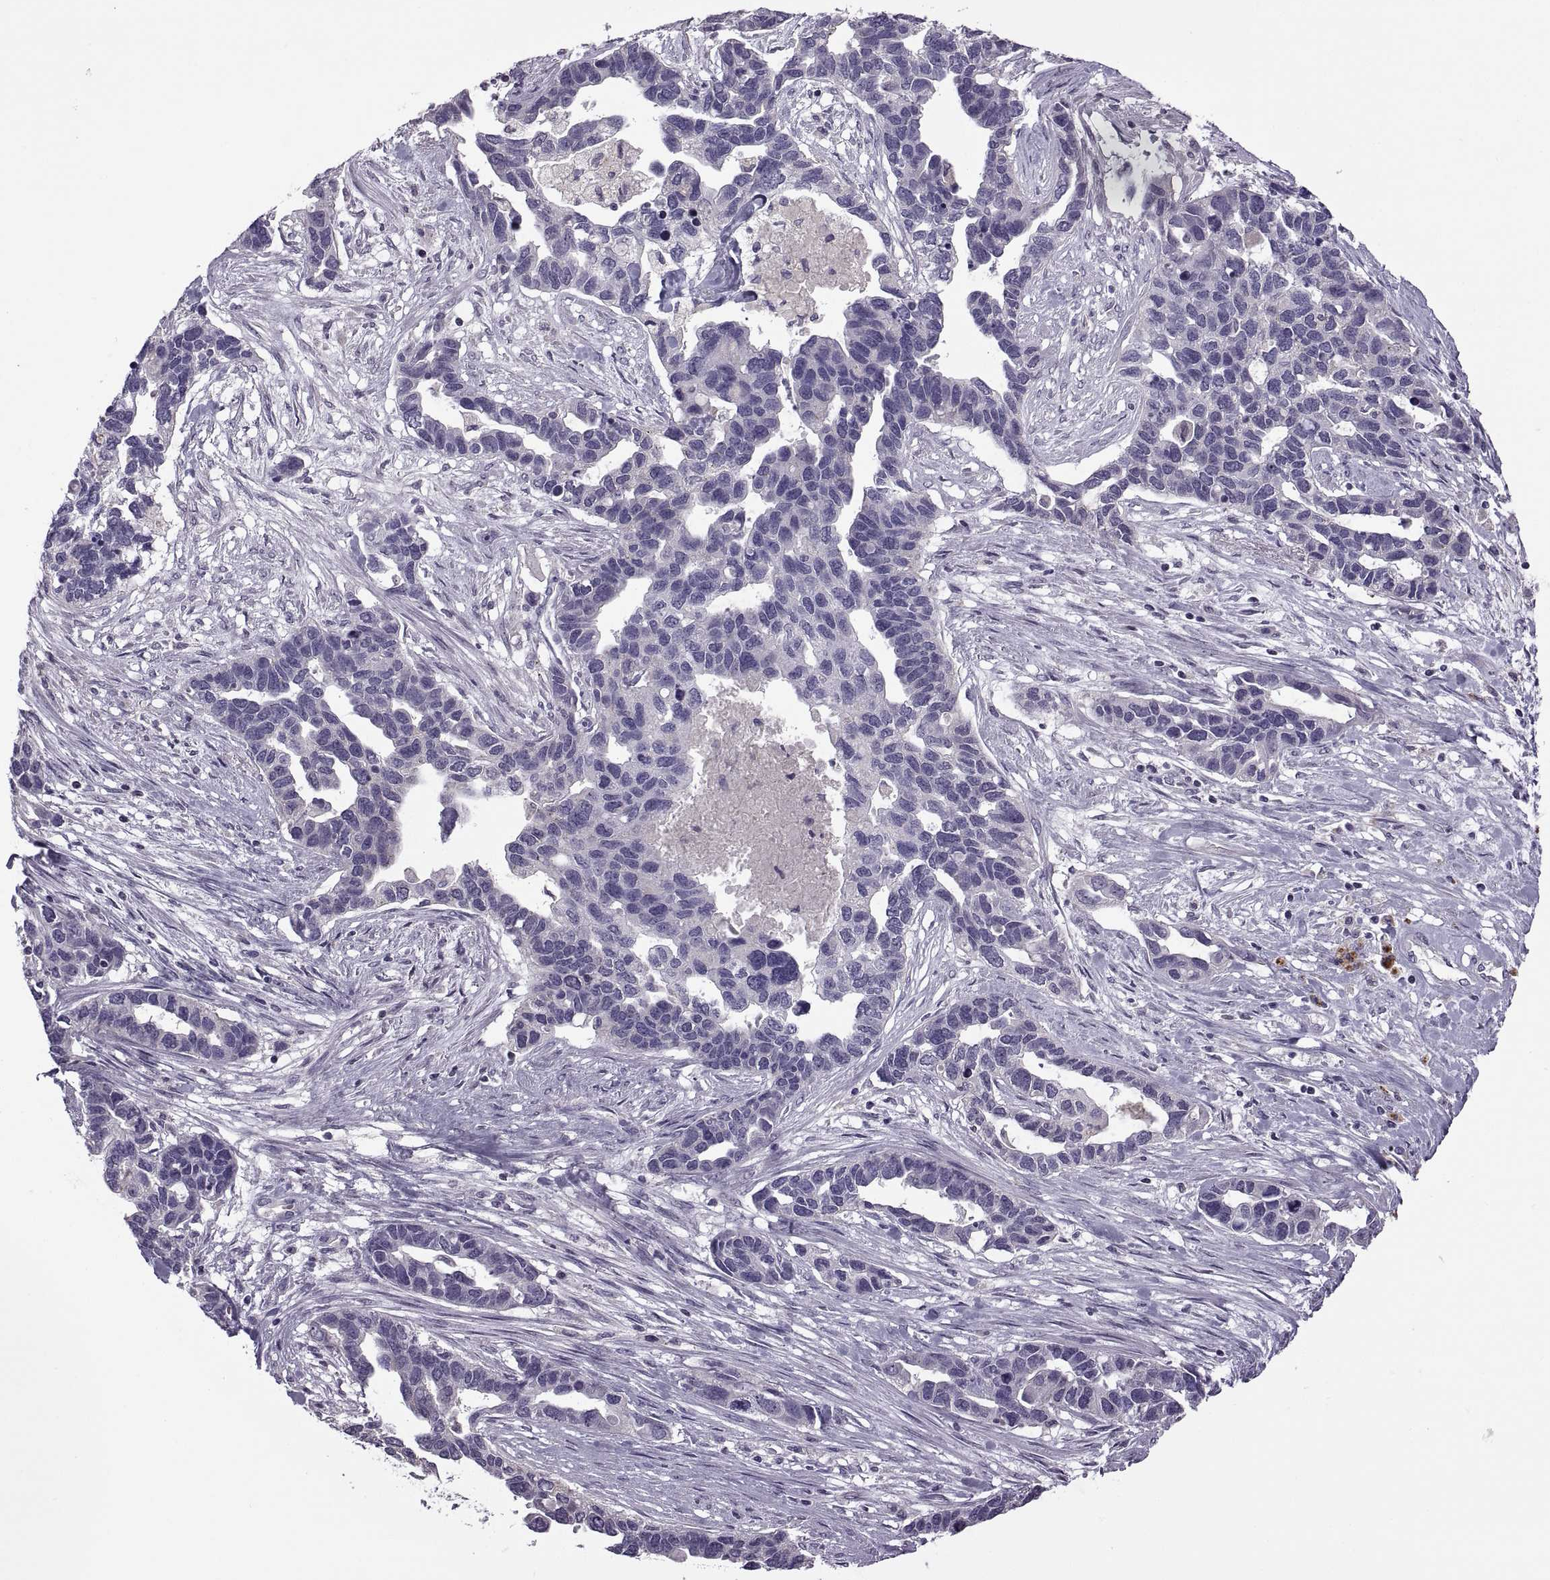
{"staining": {"intensity": "negative", "quantity": "none", "location": "none"}, "tissue": "ovarian cancer", "cell_type": "Tumor cells", "image_type": "cancer", "snomed": [{"axis": "morphology", "description": "Cystadenocarcinoma, serous, NOS"}, {"axis": "topography", "description": "Ovary"}], "caption": "Tumor cells are negative for protein expression in human ovarian cancer (serous cystadenocarcinoma). Brightfield microscopy of IHC stained with DAB (3,3'-diaminobenzidine) (brown) and hematoxylin (blue), captured at high magnification.", "gene": "RSPH6A", "patient": {"sex": "female", "age": 54}}